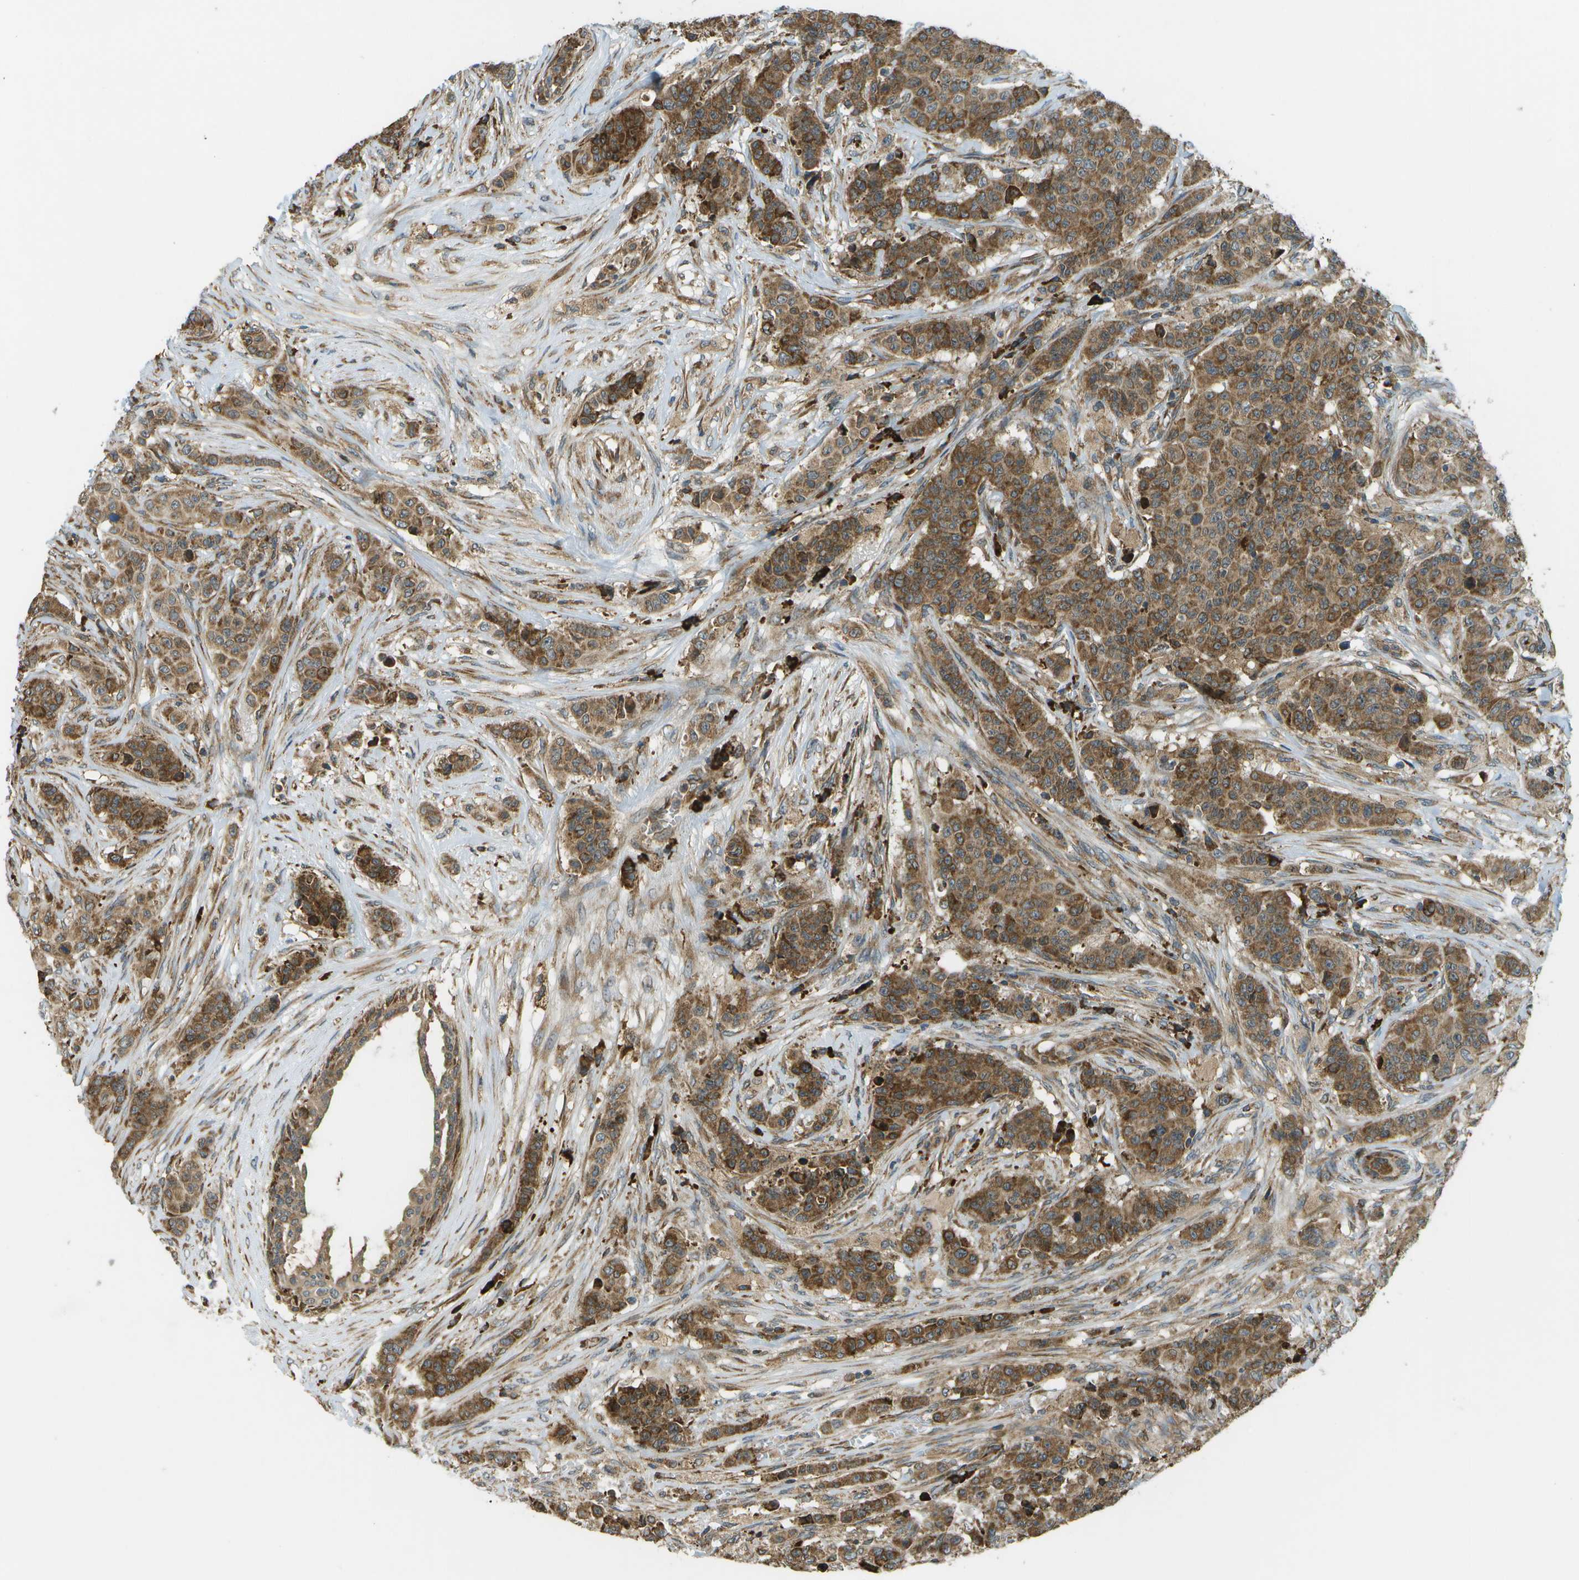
{"staining": {"intensity": "moderate", "quantity": ">75%", "location": "cytoplasmic/membranous"}, "tissue": "breast cancer", "cell_type": "Tumor cells", "image_type": "cancer", "snomed": [{"axis": "morphology", "description": "Normal tissue, NOS"}, {"axis": "morphology", "description": "Duct carcinoma"}, {"axis": "topography", "description": "Breast"}], "caption": "An image of human breast infiltrating ductal carcinoma stained for a protein exhibits moderate cytoplasmic/membranous brown staining in tumor cells.", "gene": "USP30", "patient": {"sex": "female", "age": 40}}